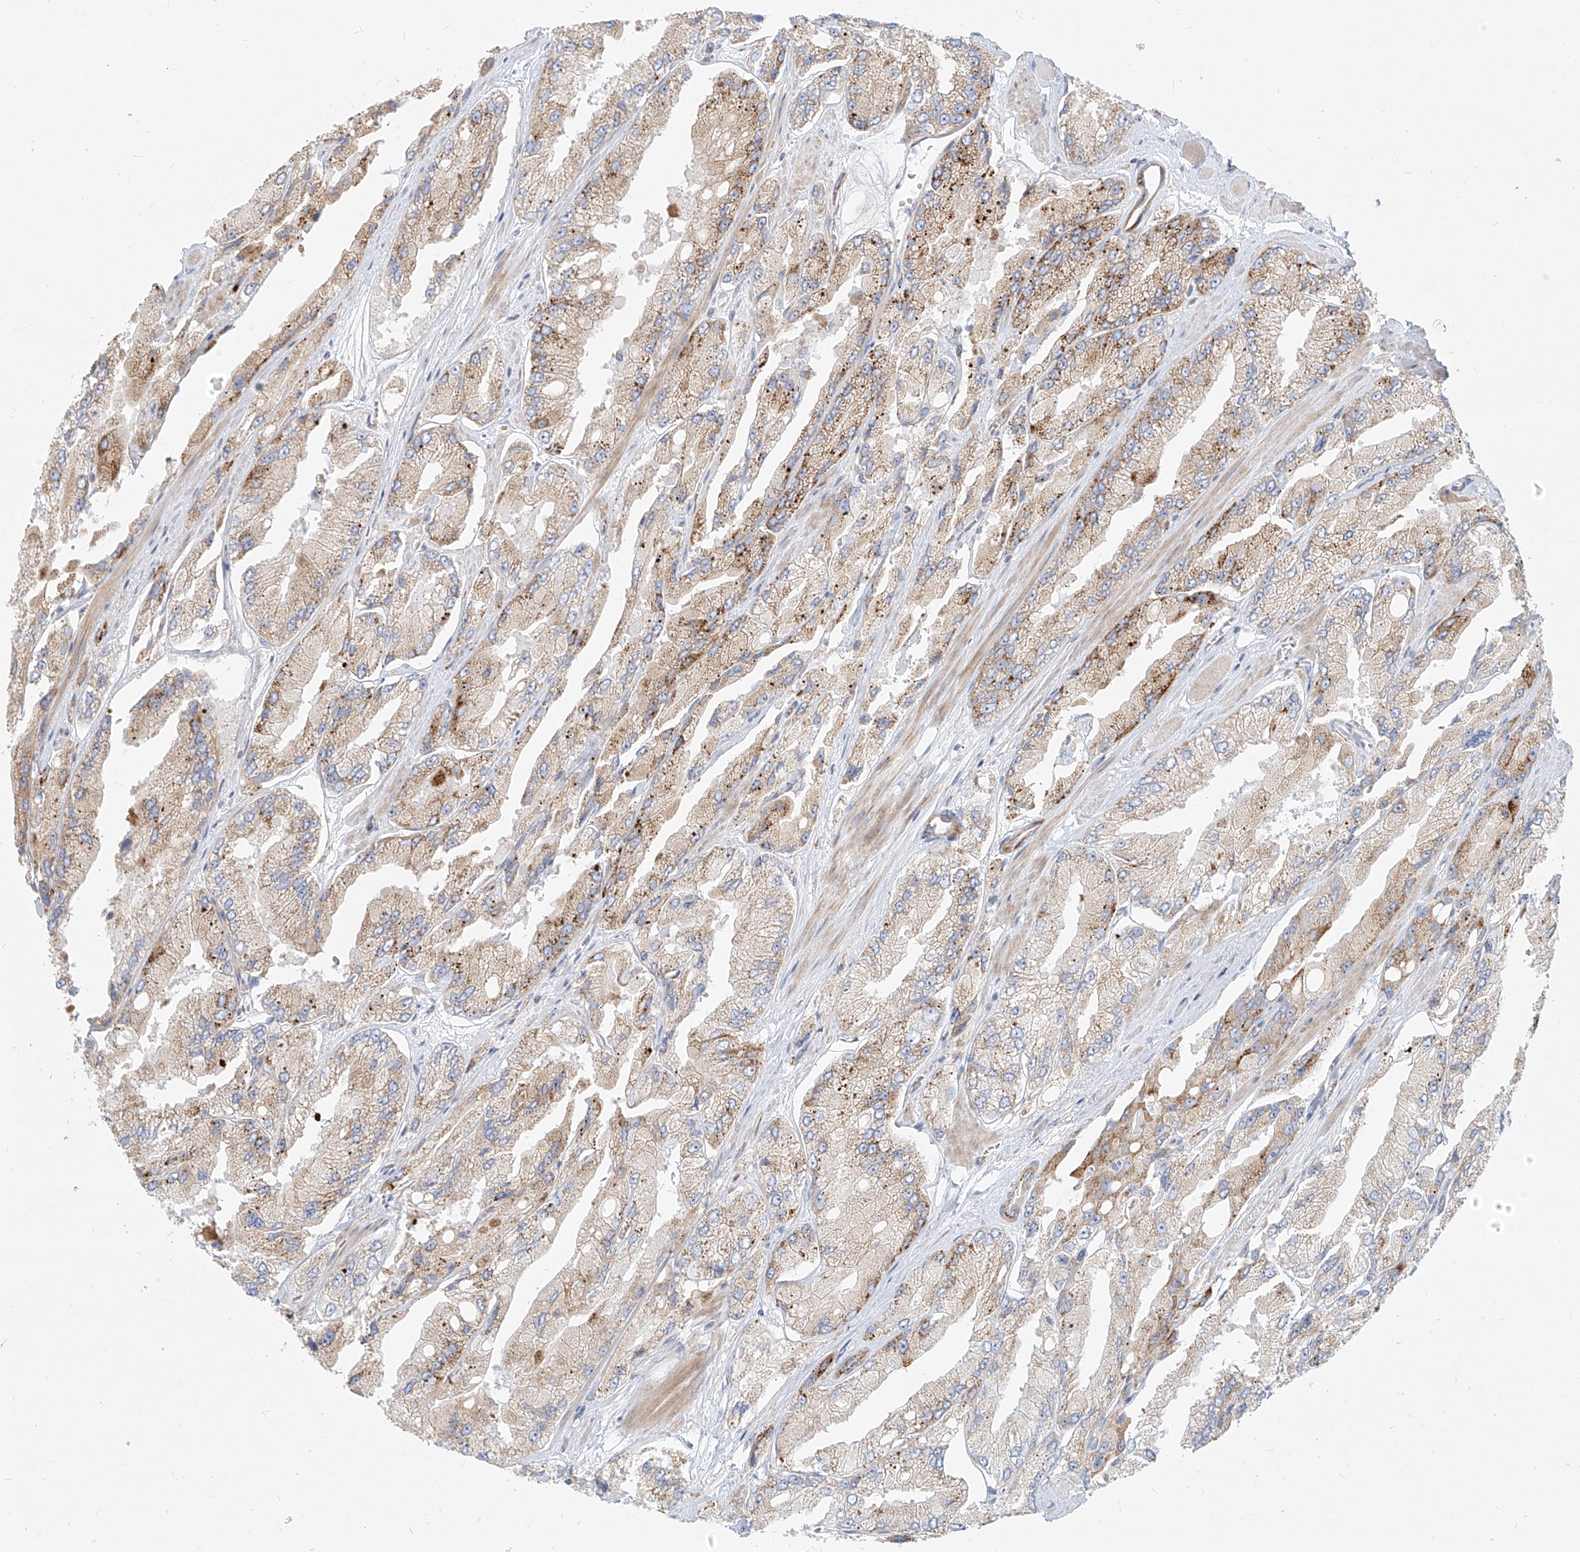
{"staining": {"intensity": "moderate", "quantity": "<25%", "location": "cytoplasmic/membranous"}, "tissue": "prostate cancer", "cell_type": "Tumor cells", "image_type": "cancer", "snomed": [{"axis": "morphology", "description": "Adenocarcinoma, High grade"}, {"axis": "topography", "description": "Prostate"}], "caption": "Approximately <25% of tumor cells in human prostate adenocarcinoma (high-grade) reveal moderate cytoplasmic/membranous protein positivity as visualized by brown immunohistochemical staining.", "gene": "MTX2", "patient": {"sex": "male", "age": 58}}